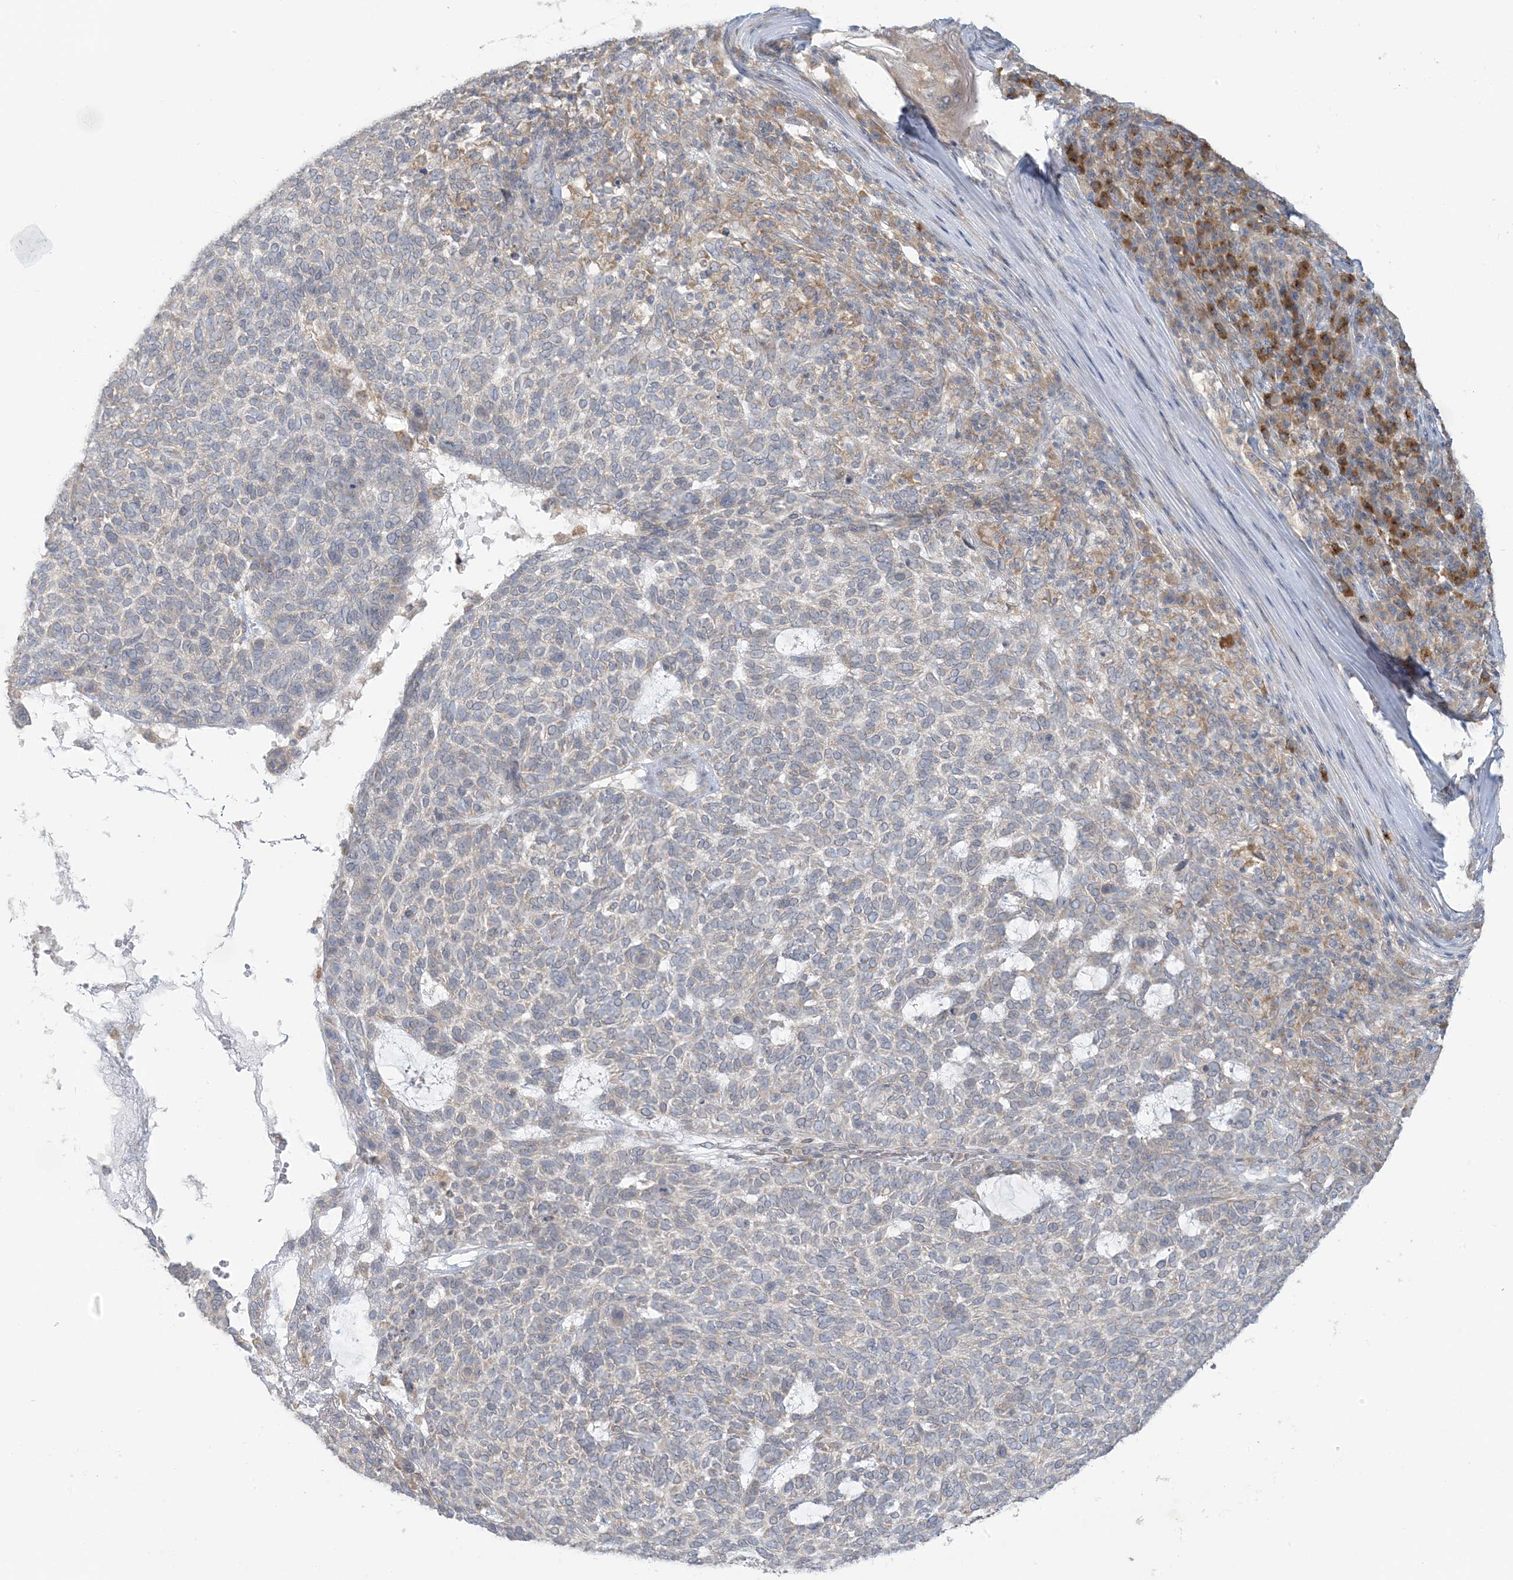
{"staining": {"intensity": "negative", "quantity": "none", "location": "none"}, "tissue": "skin cancer", "cell_type": "Tumor cells", "image_type": "cancer", "snomed": [{"axis": "morphology", "description": "Squamous cell carcinoma, NOS"}, {"axis": "topography", "description": "Skin"}], "caption": "High power microscopy image of an IHC micrograph of skin cancer, revealing no significant staining in tumor cells. The staining was performed using DAB to visualize the protein expression in brown, while the nuclei were stained in blue with hematoxylin (Magnification: 20x).", "gene": "EEFSEC", "patient": {"sex": "female", "age": 90}}